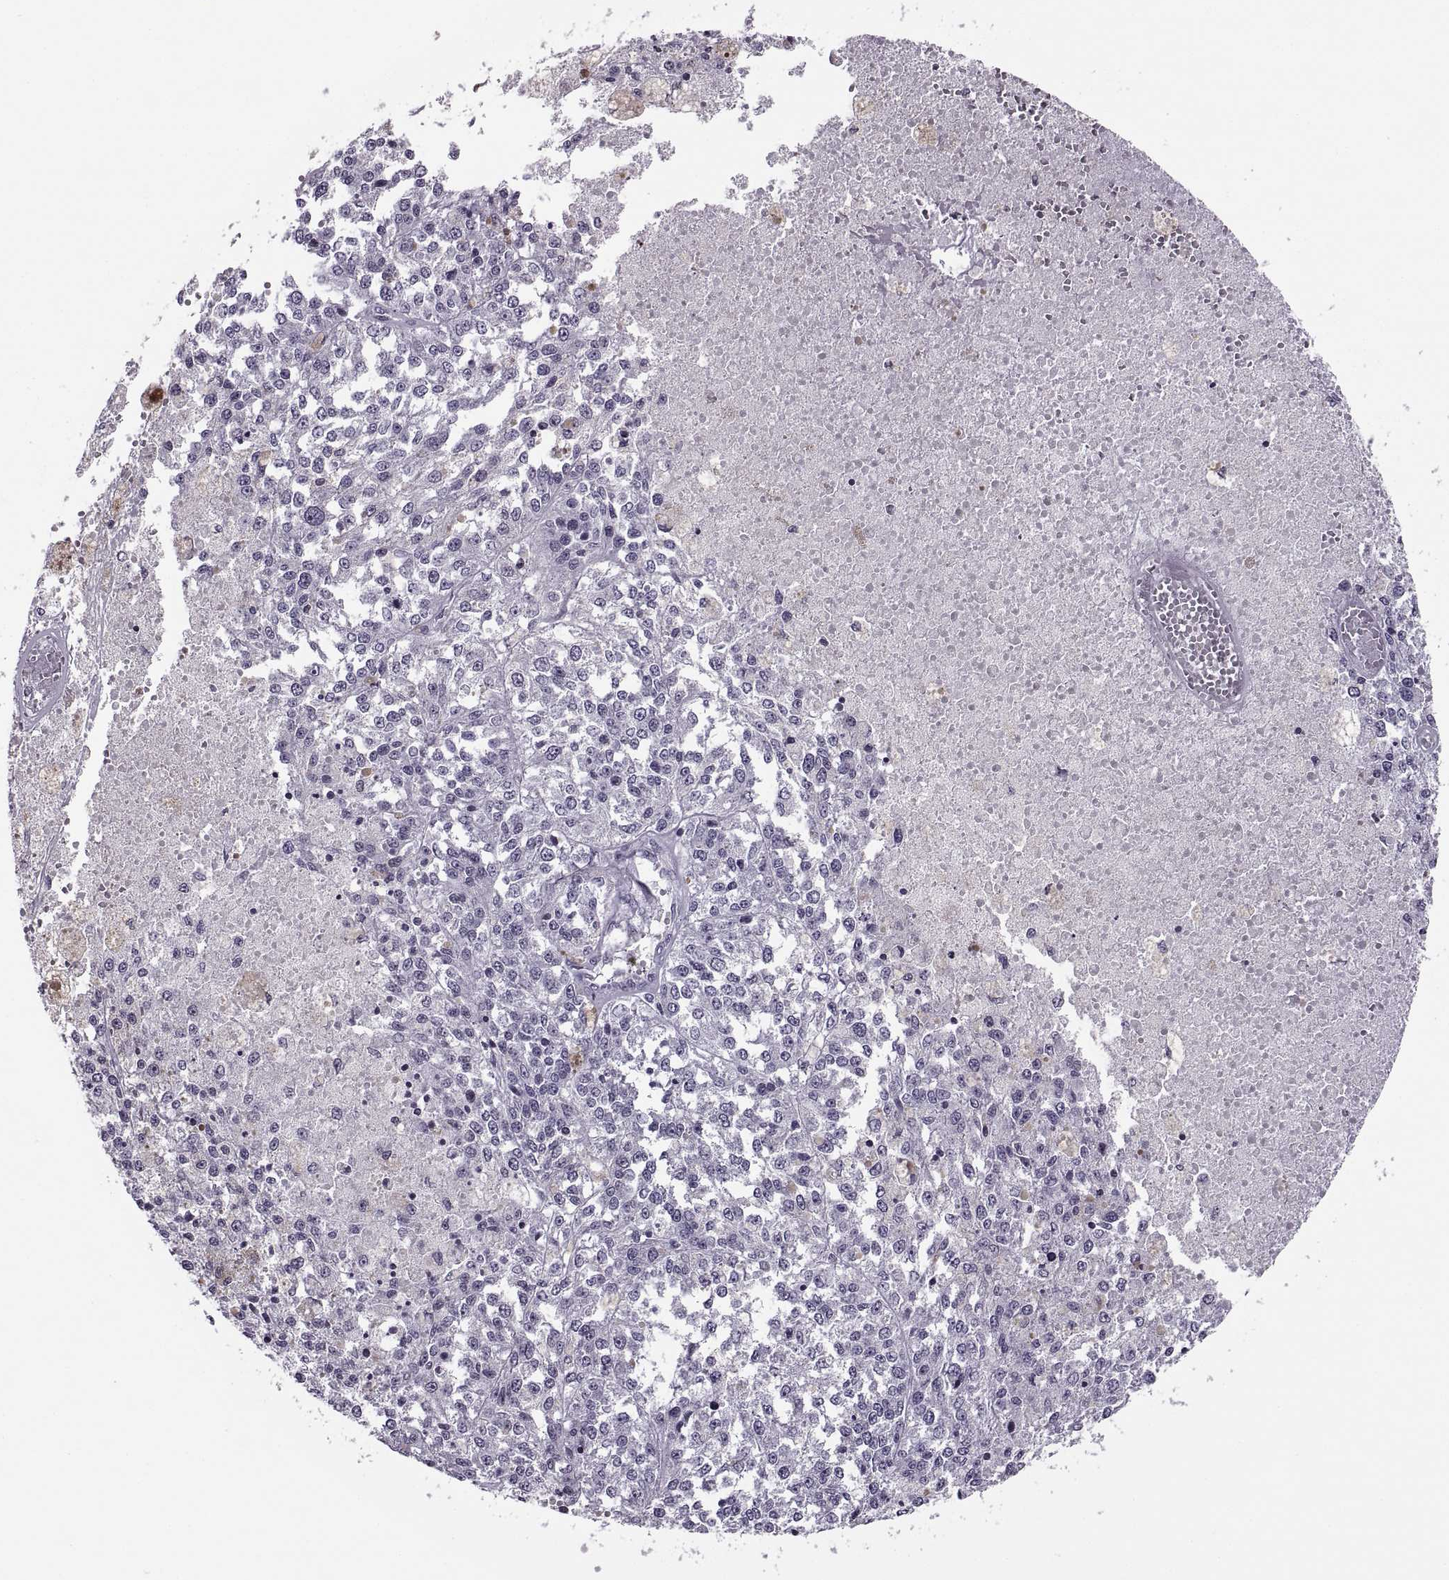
{"staining": {"intensity": "negative", "quantity": "none", "location": "none"}, "tissue": "melanoma", "cell_type": "Tumor cells", "image_type": "cancer", "snomed": [{"axis": "morphology", "description": "Malignant melanoma, Metastatic site"}, {"axis": "topography", "description": "Lymph node"}], "caption": "There is no significant staining in tumor cells of melanoma.", "gene": "H1-8", "patient": {"sex": "female", "age": 64}}